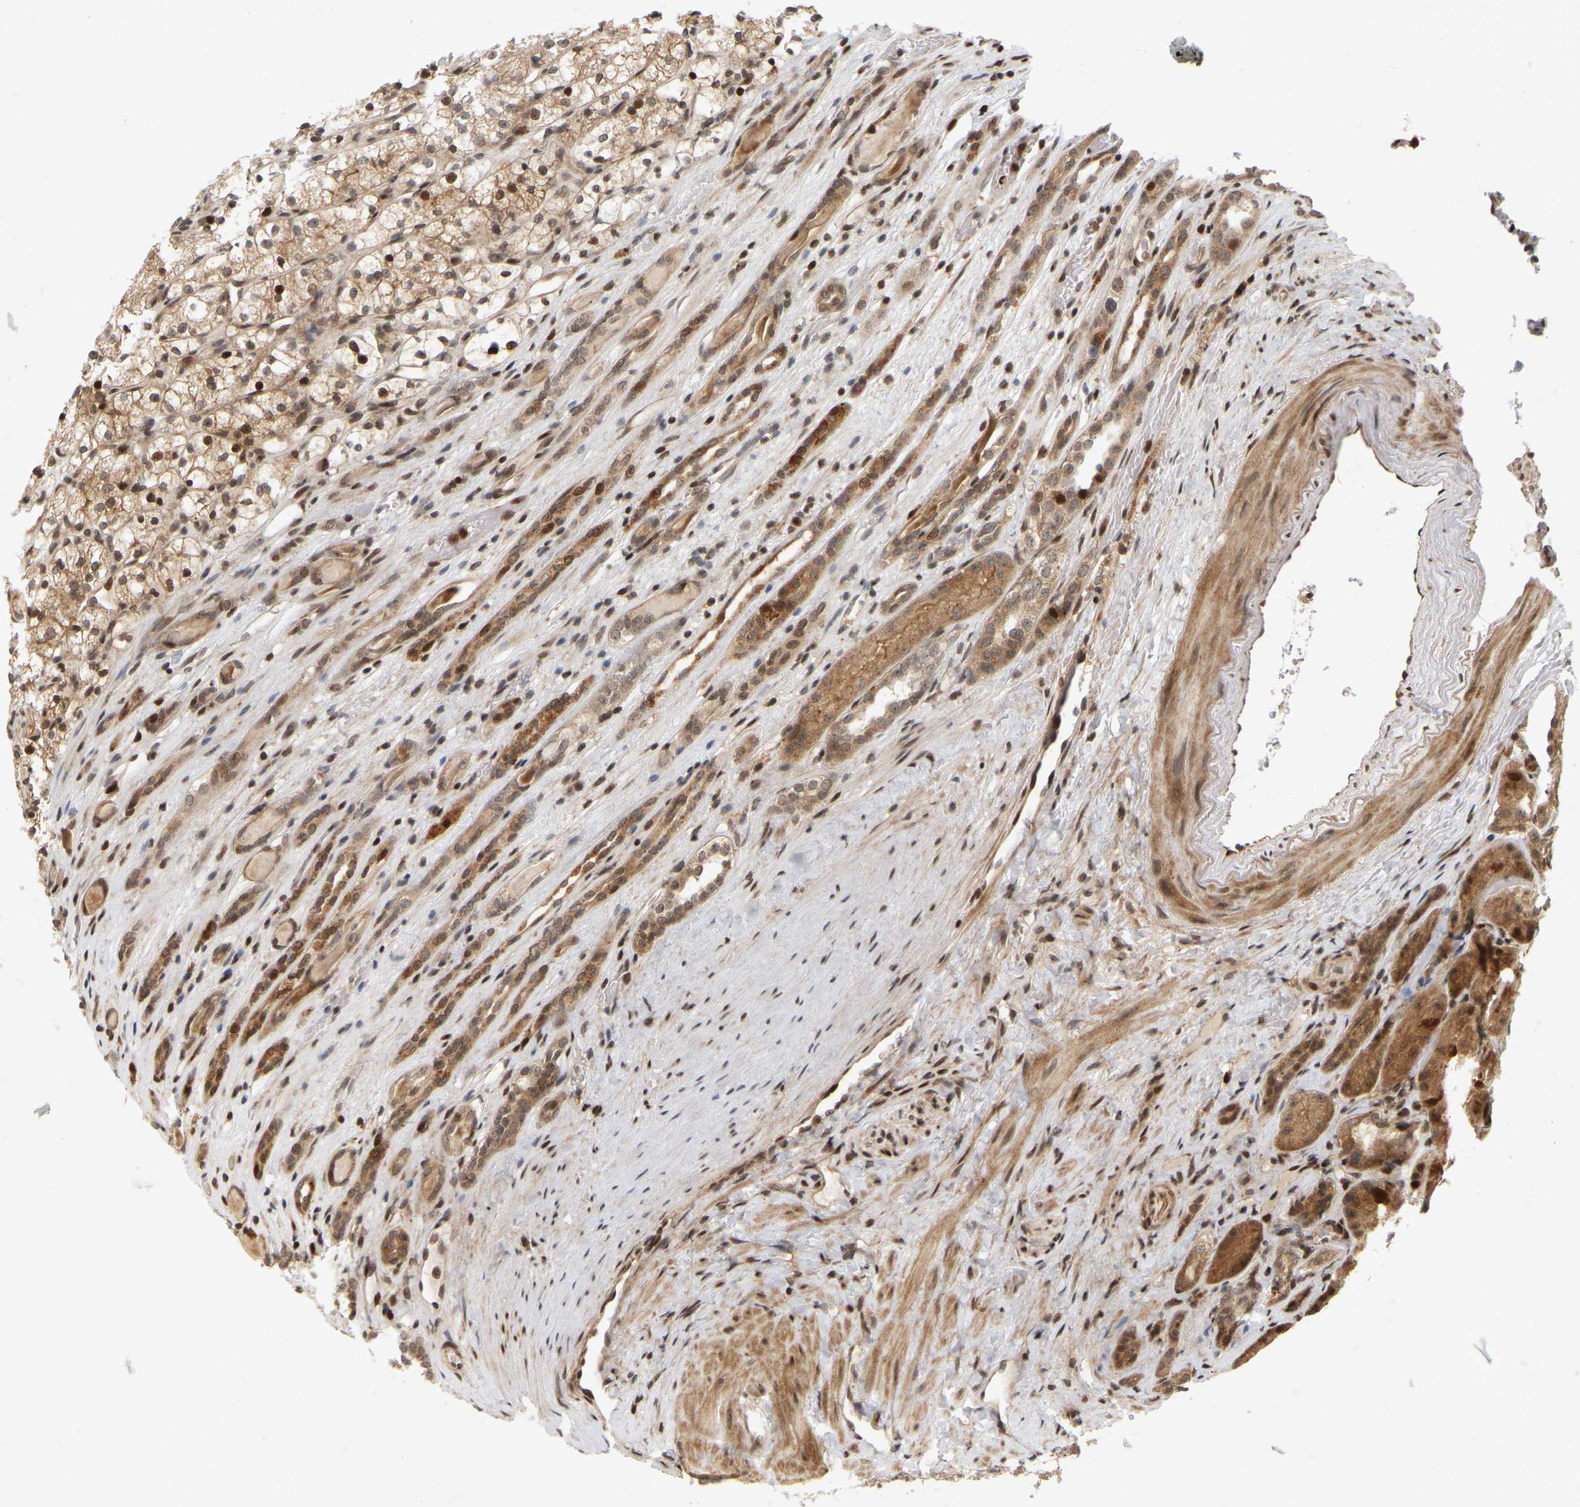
{"staining": {"intensity": "moderate", "quantity": ">75%", "location": "cytoplasmic/membranous,nuclear"}, "tissue": "renal cancer", "cell_type": "Tumor cells", "image_type": "cancer", "snomed": [{"axis": "morphology", "description": "Adenocarcinoma, NOS"}, {"axis": "topography", "description": "Kidney"}], "caption": "The micrograph reveals immunohistochemical staining of adenocarcinoma (renal). There is moderate cytoplasmic/membranous and nuclear positivity is present in approximately >75% of tumor cells.", "gene": "NFE2L2", "patient": {"sex": "female", "age": 60}}